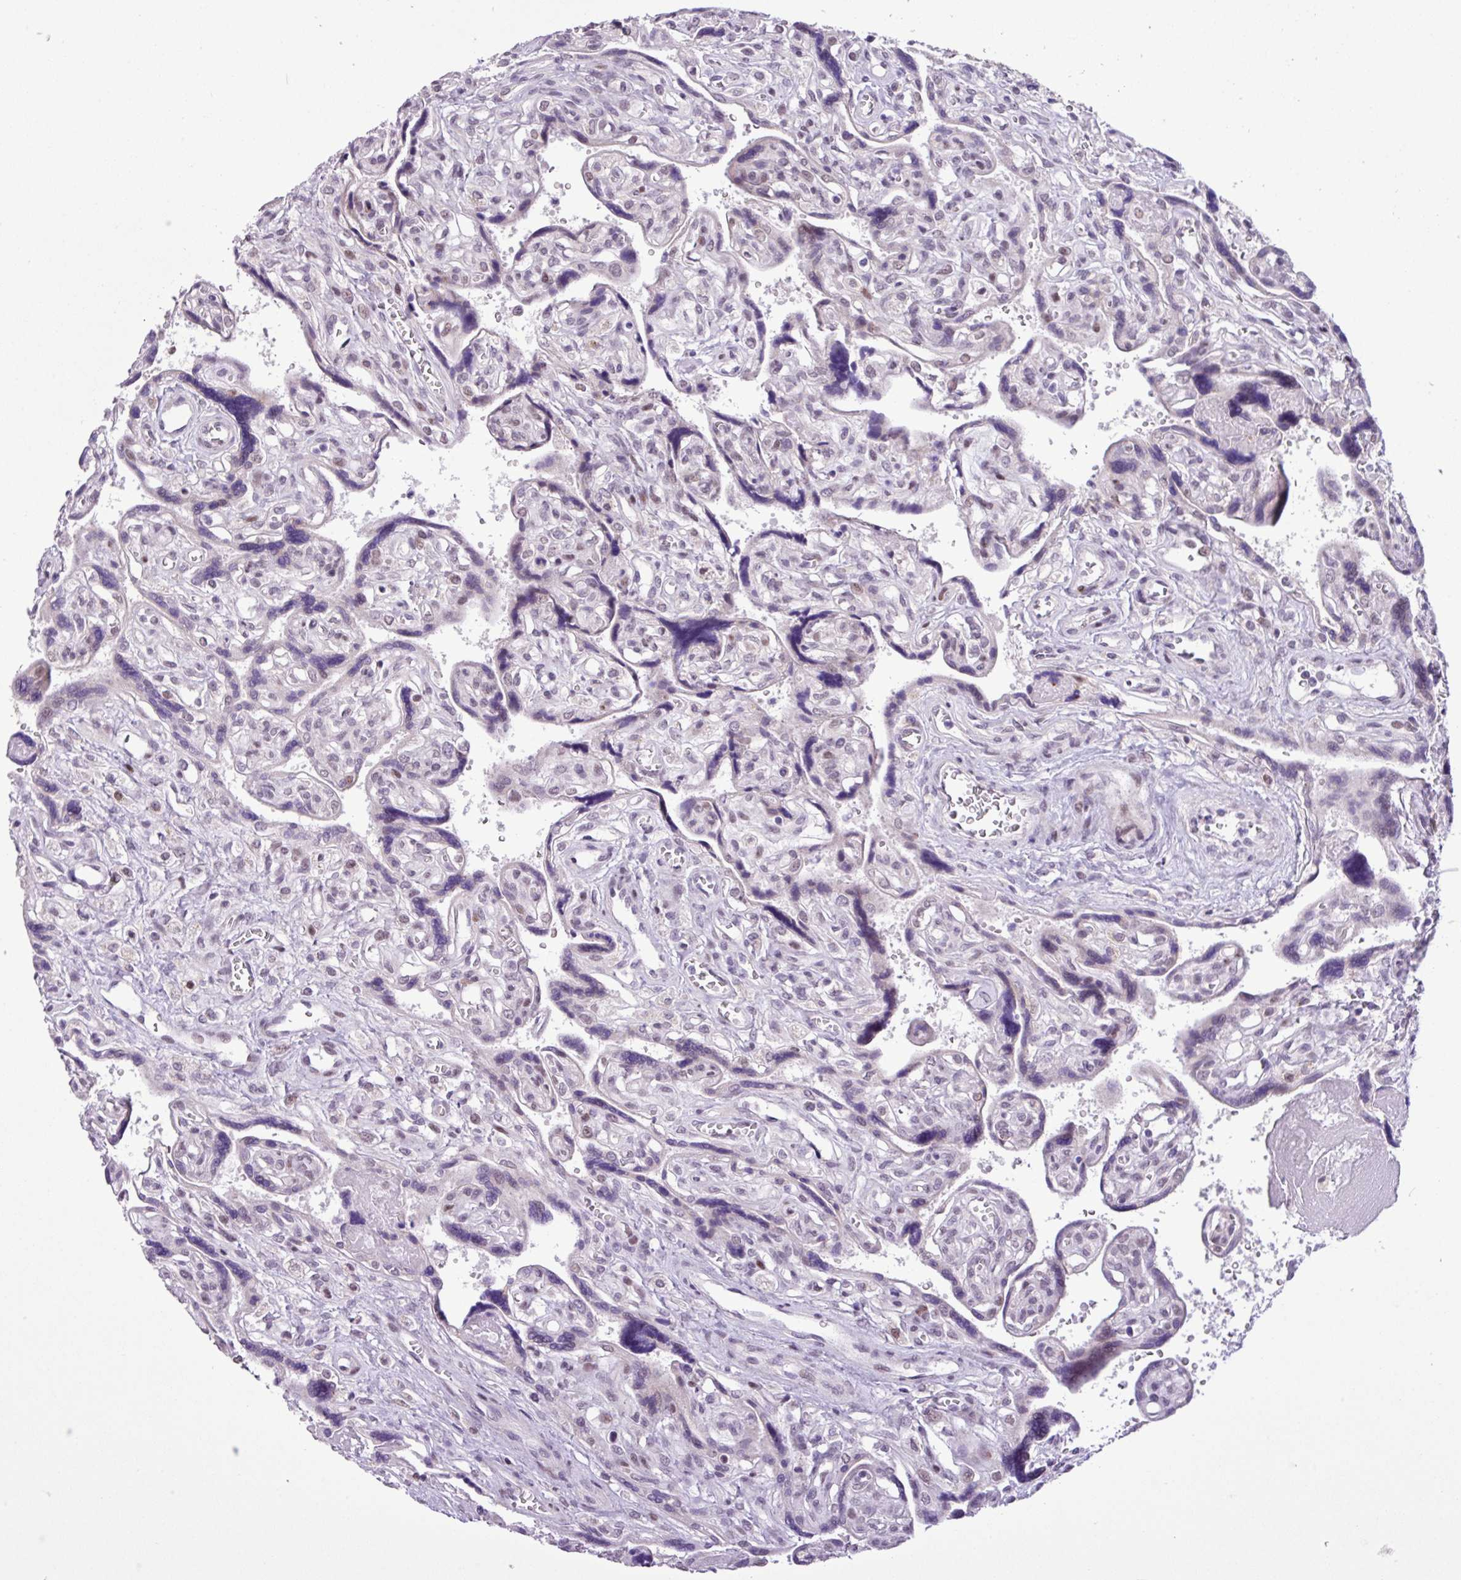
{"staining": {"intensity": "negative", "quantity": "none", "location": "none"}, "tissue": "placenta", "cell_type": "Trophoblastic cells", "image_type": "normal", "snomed": [{"axis": "morphology", "description": "Normal tissue, NOS"}, {"axis": "topography", "description": "Placenta"}], "caption": "Human placenta stained for a protein using immunohistochemistry (IHC) exhibits no staining in trophoblastic cells.", "gene": "ZNF354A", "patient": {"sex": "female", "age": 39}}